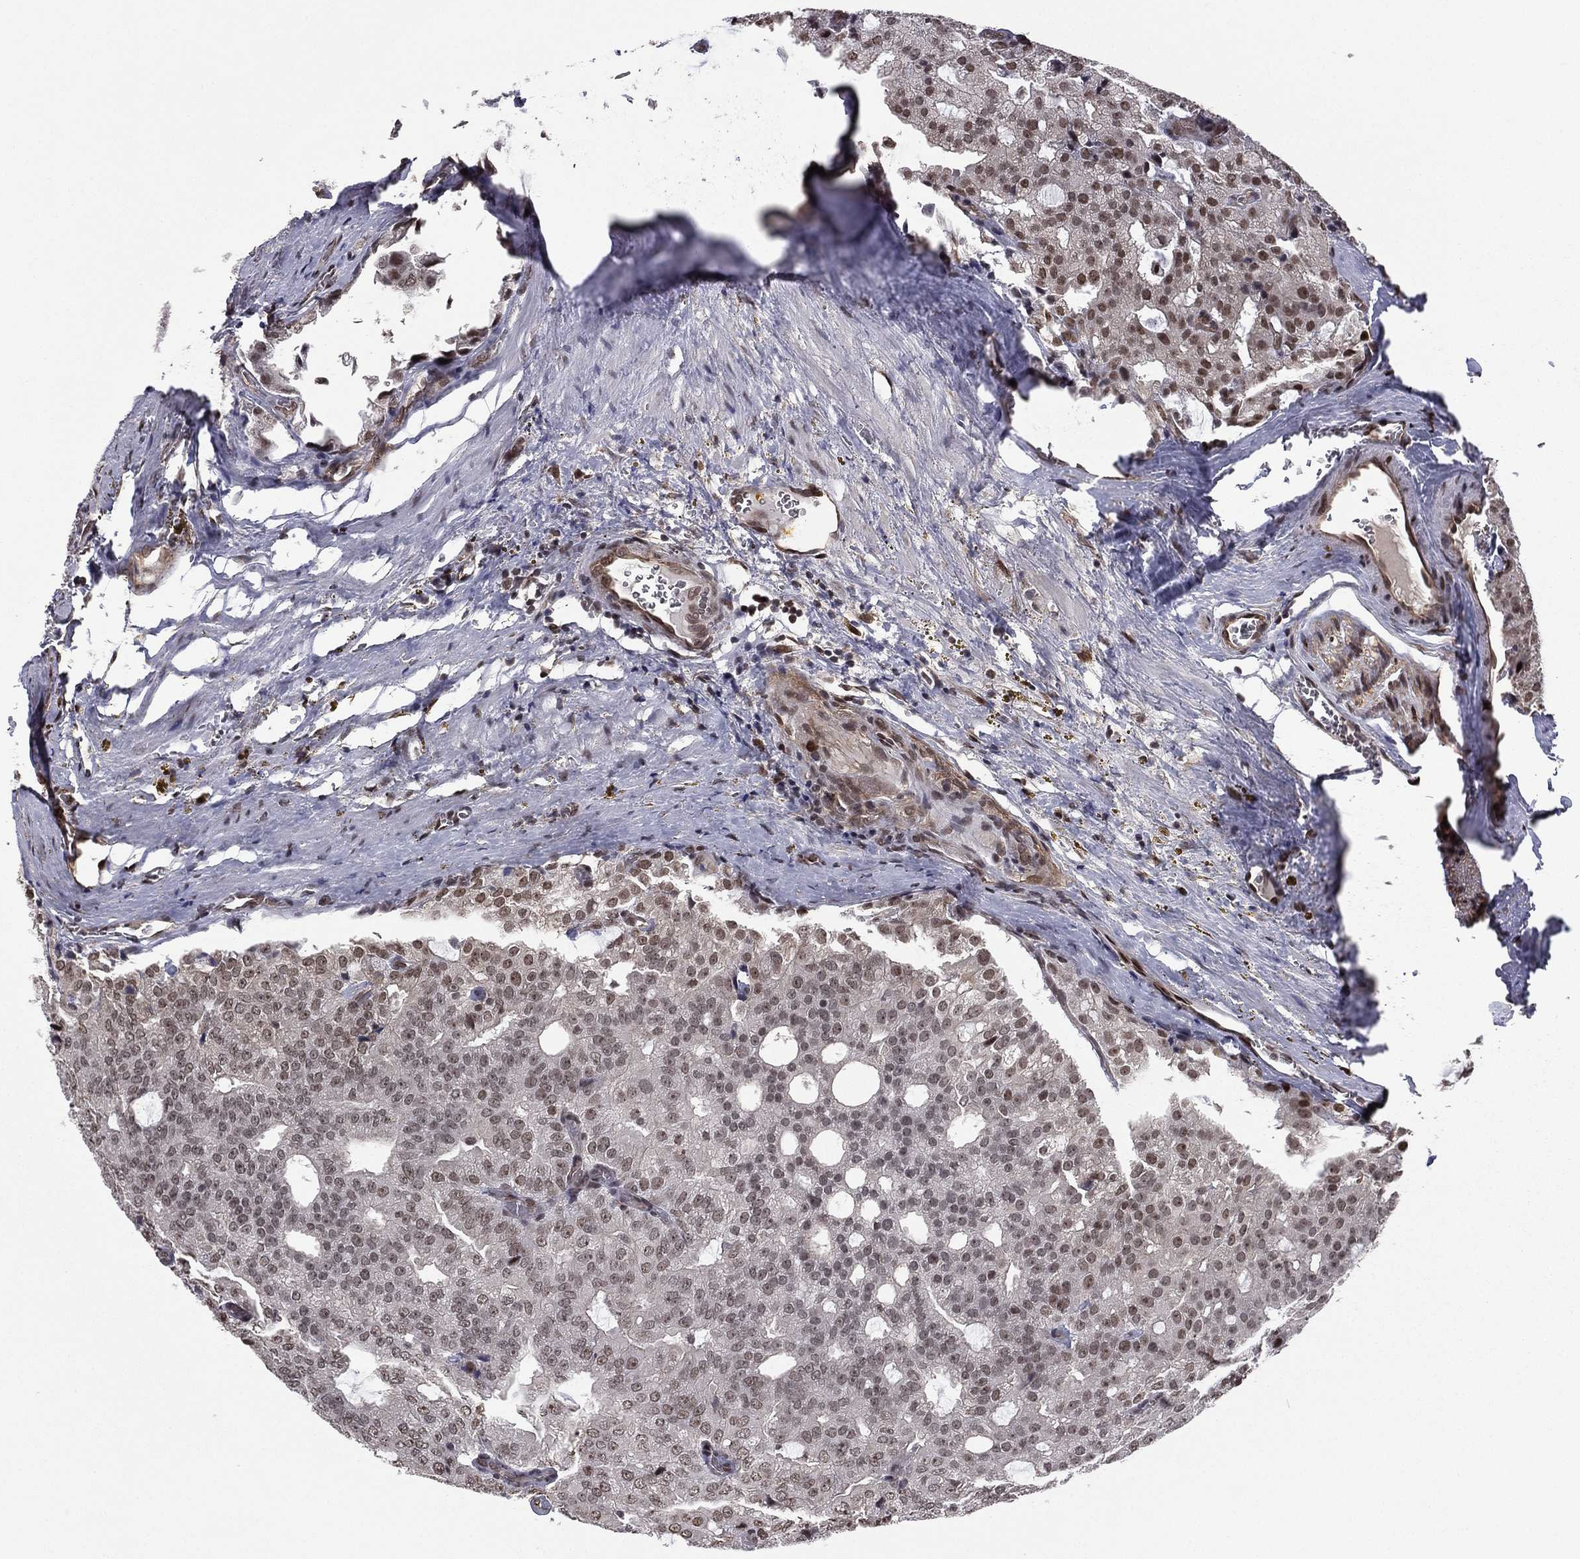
{"staining": {"intensity": "moderate", "quantity": "<25%", "location": "nuclear"}, "tissue": "prostate cancer", "cell_type": "Tumor cells", "image_type": "cancer", "snomed": [{"axis": "morphology", "description": "Adenocarcinoma, NOS"}, {"axis": "topography", "description": "Prostate and seminal vesicle, NOS"}, {"axis": "topography", "description": "Prostate"}], "caption": "This image exhibits prostate adenocarcinoma stained with IHC to label a protein in brown. The nuclear of tumor cells show moderate positivity for the protein. Nuclei are counter-stained blue.", "gene": "RARB", "patient": {"sex": "male", "age": 67}}